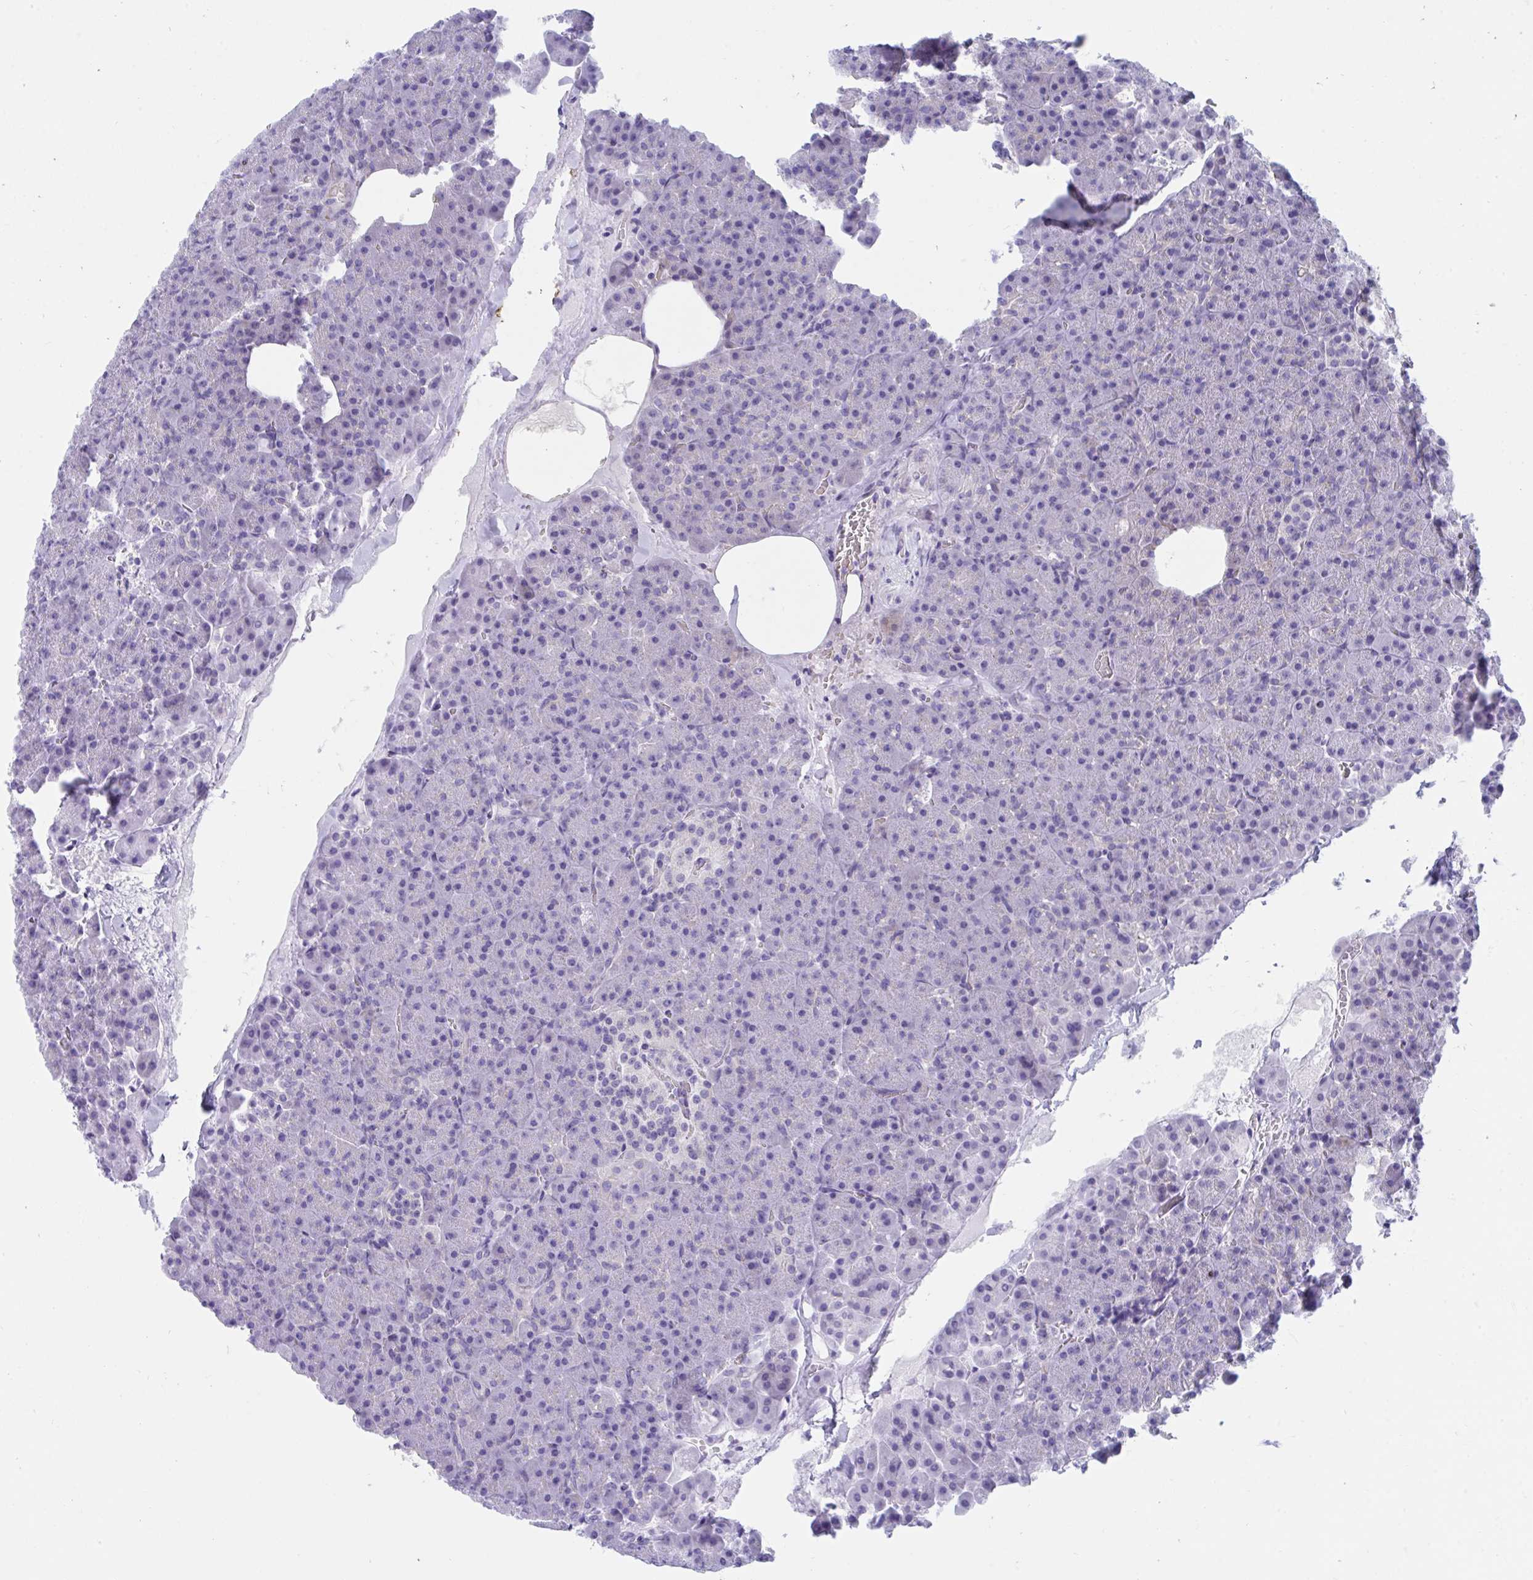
{"staining": {"intensity": "negative", "quantity": "none", "location": "none"}, "tissue": "pancreas", "cell_type": "Exocrine glandular cells", "image_type": "normal", "snomed": [{"axis": "morphology", "description": "Normal tissue, NOS"}, {"axis": "topography", "description": "Pancreas"}], "caption": "The IHC image has no significant expression in exocrine glandular cells of pancreas. Nuclei are stained in blue.", "gene": "TTC30A", "patient": {"sex": "female", "age": 74}}